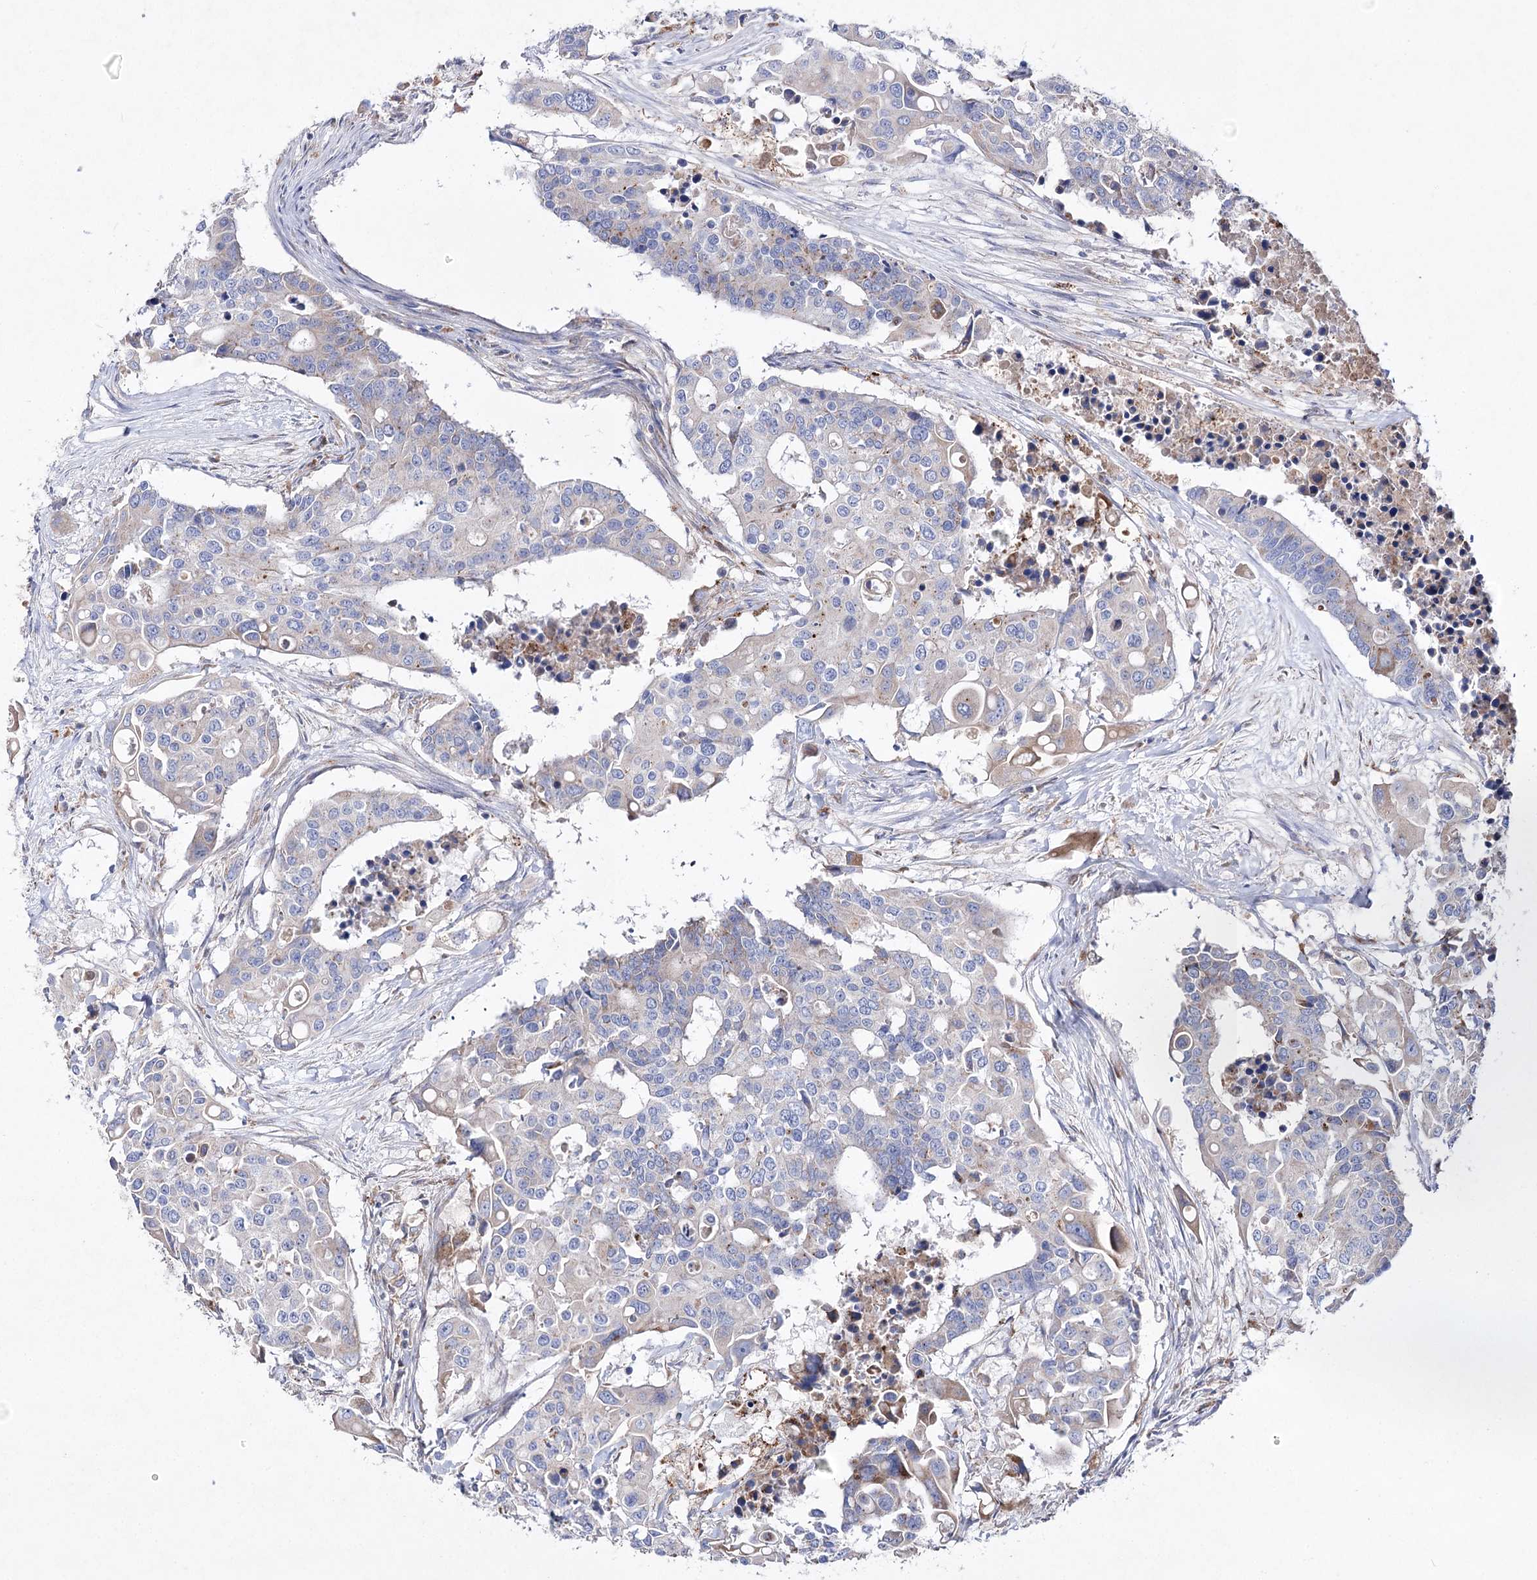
{"staining": {"intensity": "weak", "quantity": "25%-75%", "location": "cytoplasmic/membranous"}, "tissue": "colorectal cancer", "cell_type": "Tumor cells", "image_type": "cancer", "snomed": [{"axis": "morphology", "description": "Adenocarcinoma, NOS"}, {"axis": "topography", "description": "Colon"}], "caption": "A histopathology image of human colorectal adenocarcinoma stained for a protein reveals weak cytoplasmic/membranous brown staining in tumor cells. Nuclei are stained in blue.", "gene": "NAGLU", "patient": {"sex": "male", "age": 77}}